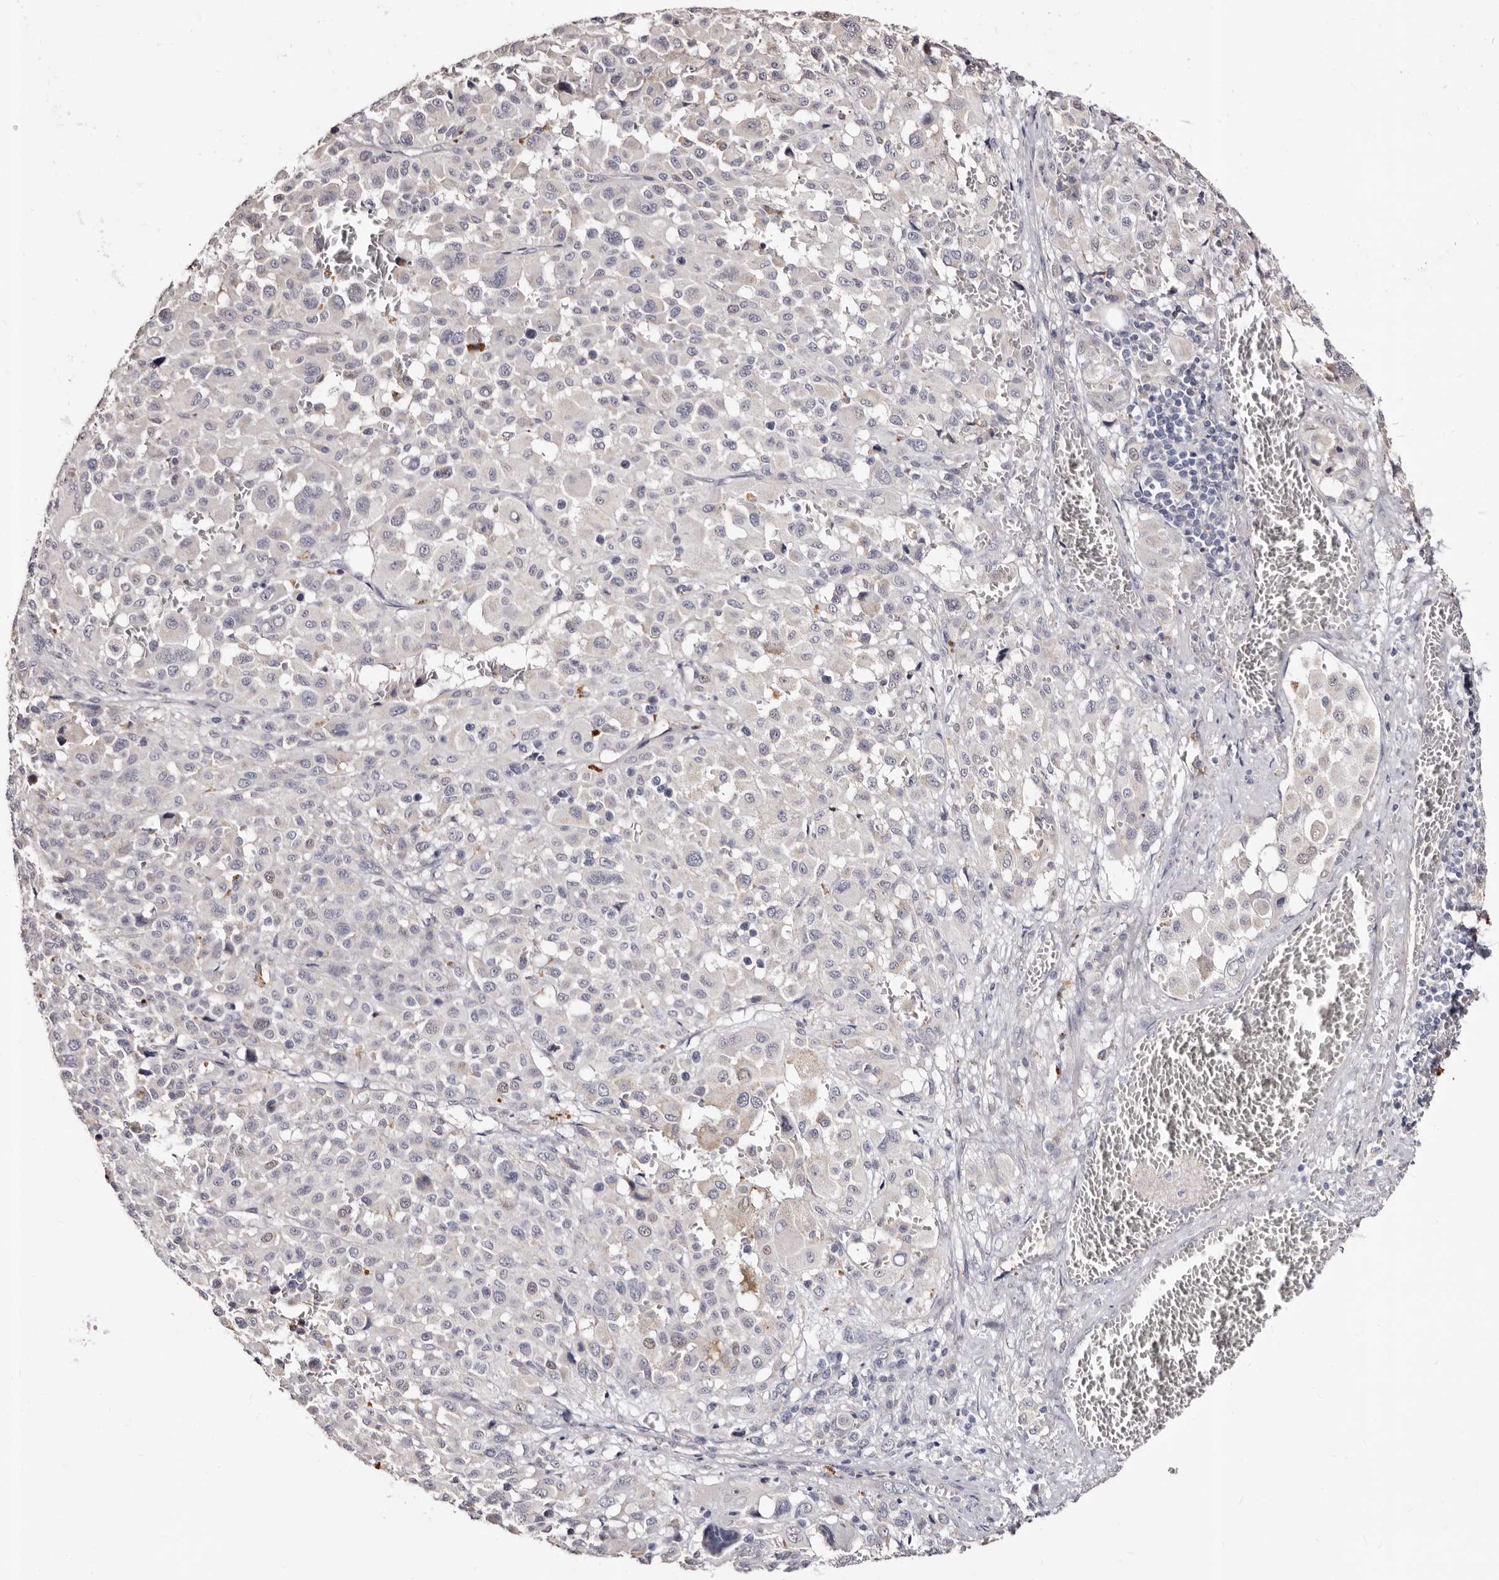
{"staining": {"intensity": "negative", "quantity": "none", "location": "none"}, "tissue": "melanoma", "cell_type": "Tumor cells", "image_type": "cancer", "snomed": [{"axis": "morphology", "description": "Malignant melanoma, Metastatic site"}, {"axis": "topography", "description": "Skin"}], "caption": "DAB (3,3'-diaminobenzidine) immunohistochemical staining of human melanoma displays no significant positivity in tumor cells.", "gene": "PTAFR", "patient": {"sex": "female", "age": 74}}